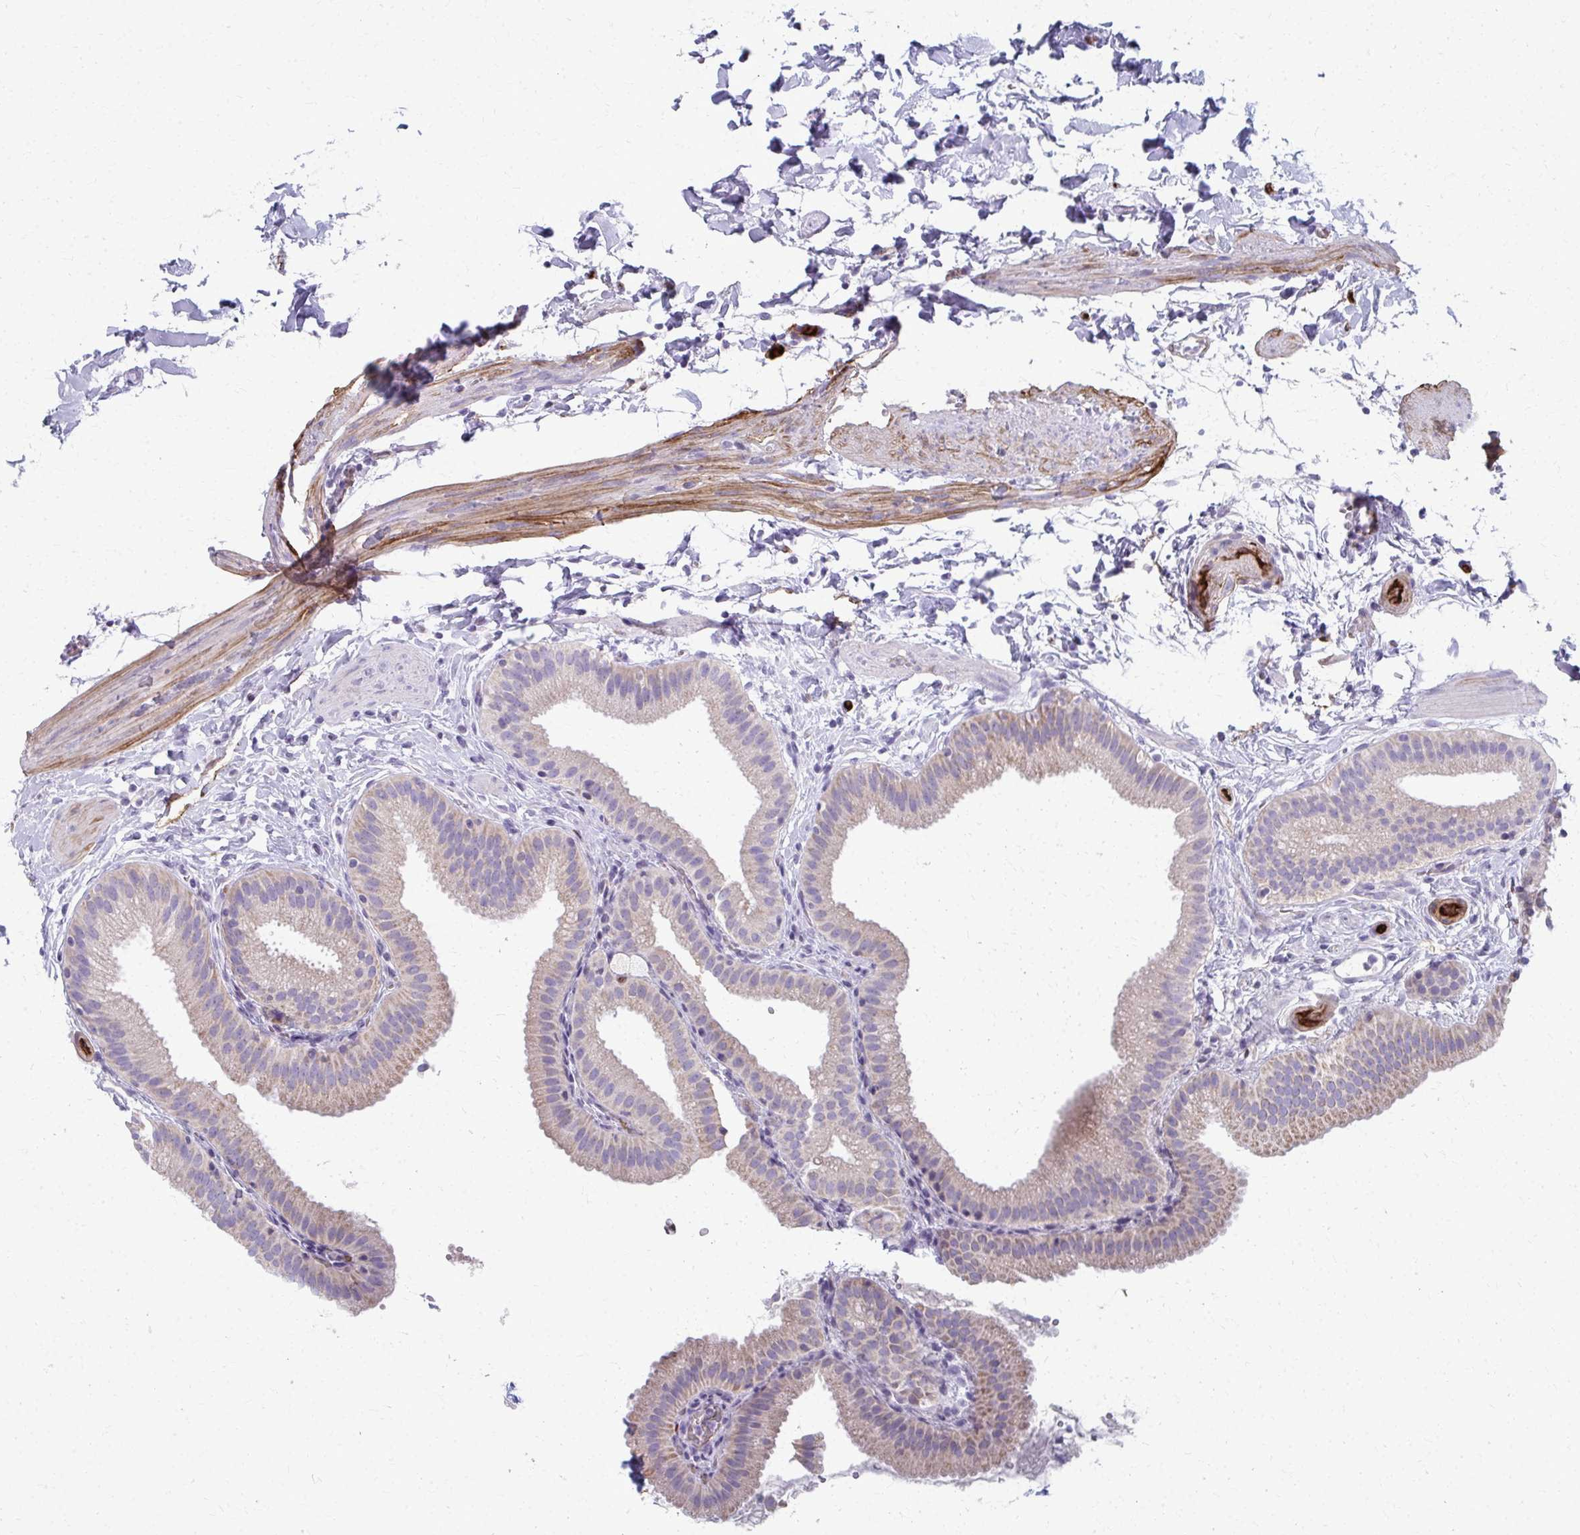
{"staining": {"intensity": "weak", "quantity": "25%-75%", "location": "cytoplasmic/membranous"}, "tissue": "gallbladder", "cell_type": "Glandular cells", "image_type": "normal", "snomed": [{"axis": "morphology", "description": "Normal tissue, NOS"}, {"axis": "topography", "description": "Gallbladder"}], "caption": "Immunohistochemistry (IHC) (DAB) staining of benign gallbladder displays weak cytoplasmic/membranous protein positivity in approximately 25%-75% of glandular cells.", "gene": "ADIPOQ", "patient": {"sex": "female", "age": 63}}